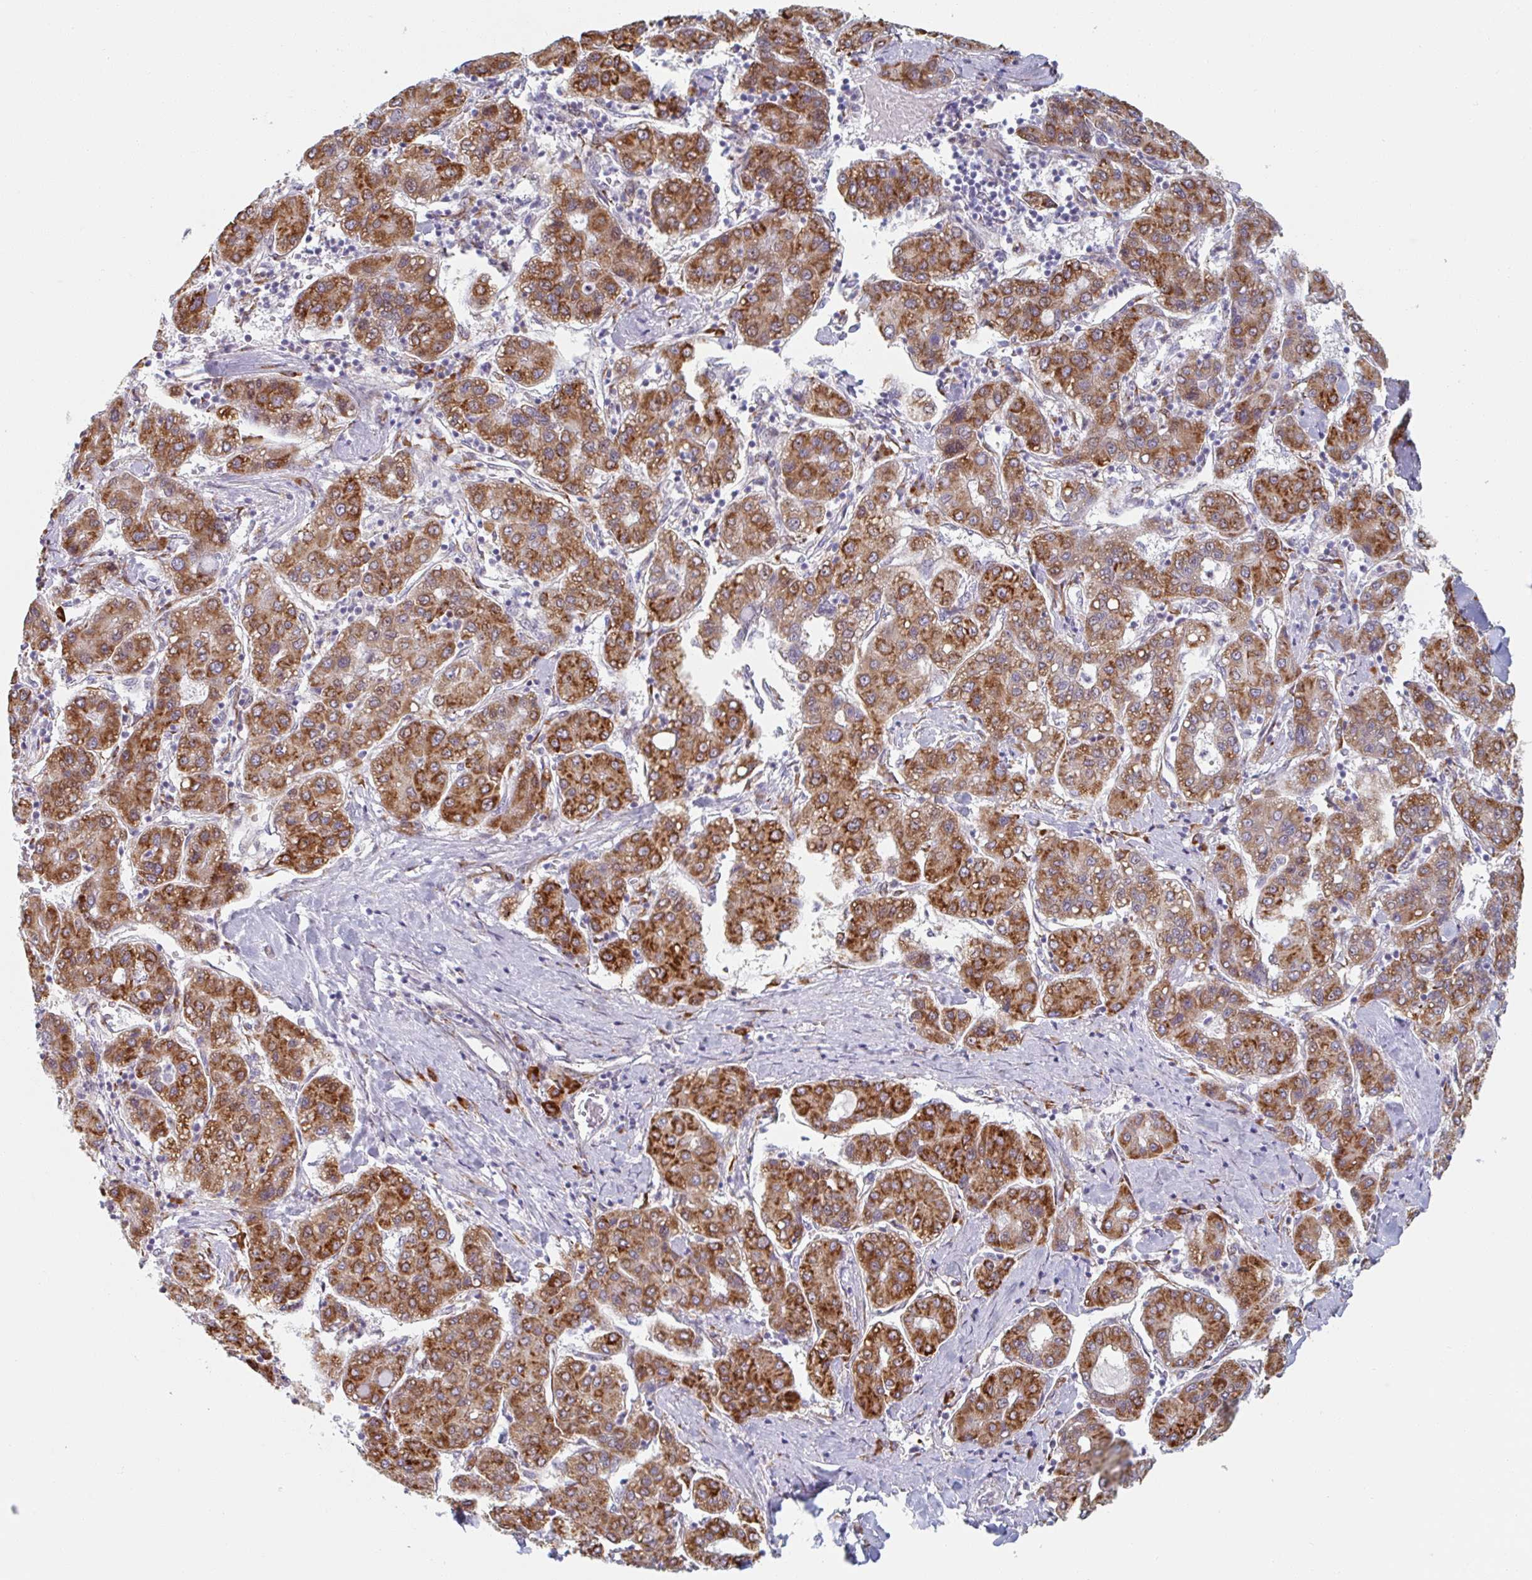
{"staining": {"intensity": "strong", "quantity": ">75%", "location": "cytoplasmic/membranous"}, "tissue": "liver cancer", "cell_type": "Tumor cells", "image_type": "cancer", "snomed": [{"axis": "morphology", "description": "Carcinoma, Hepatocellular, NOS"}, {"axis": "topography", "description": "Liver"}], "caption": "Immunohistochemical staining of liver cancer shows high levels of strong cytoplasmic/membranous protein positivity in about >75% of tumor cells. (brown staining indicates protein expression, while blue staining denotes nuclei).", "gene": "TRAPPC10", "patient": {"sex": "male", "age": 65}}